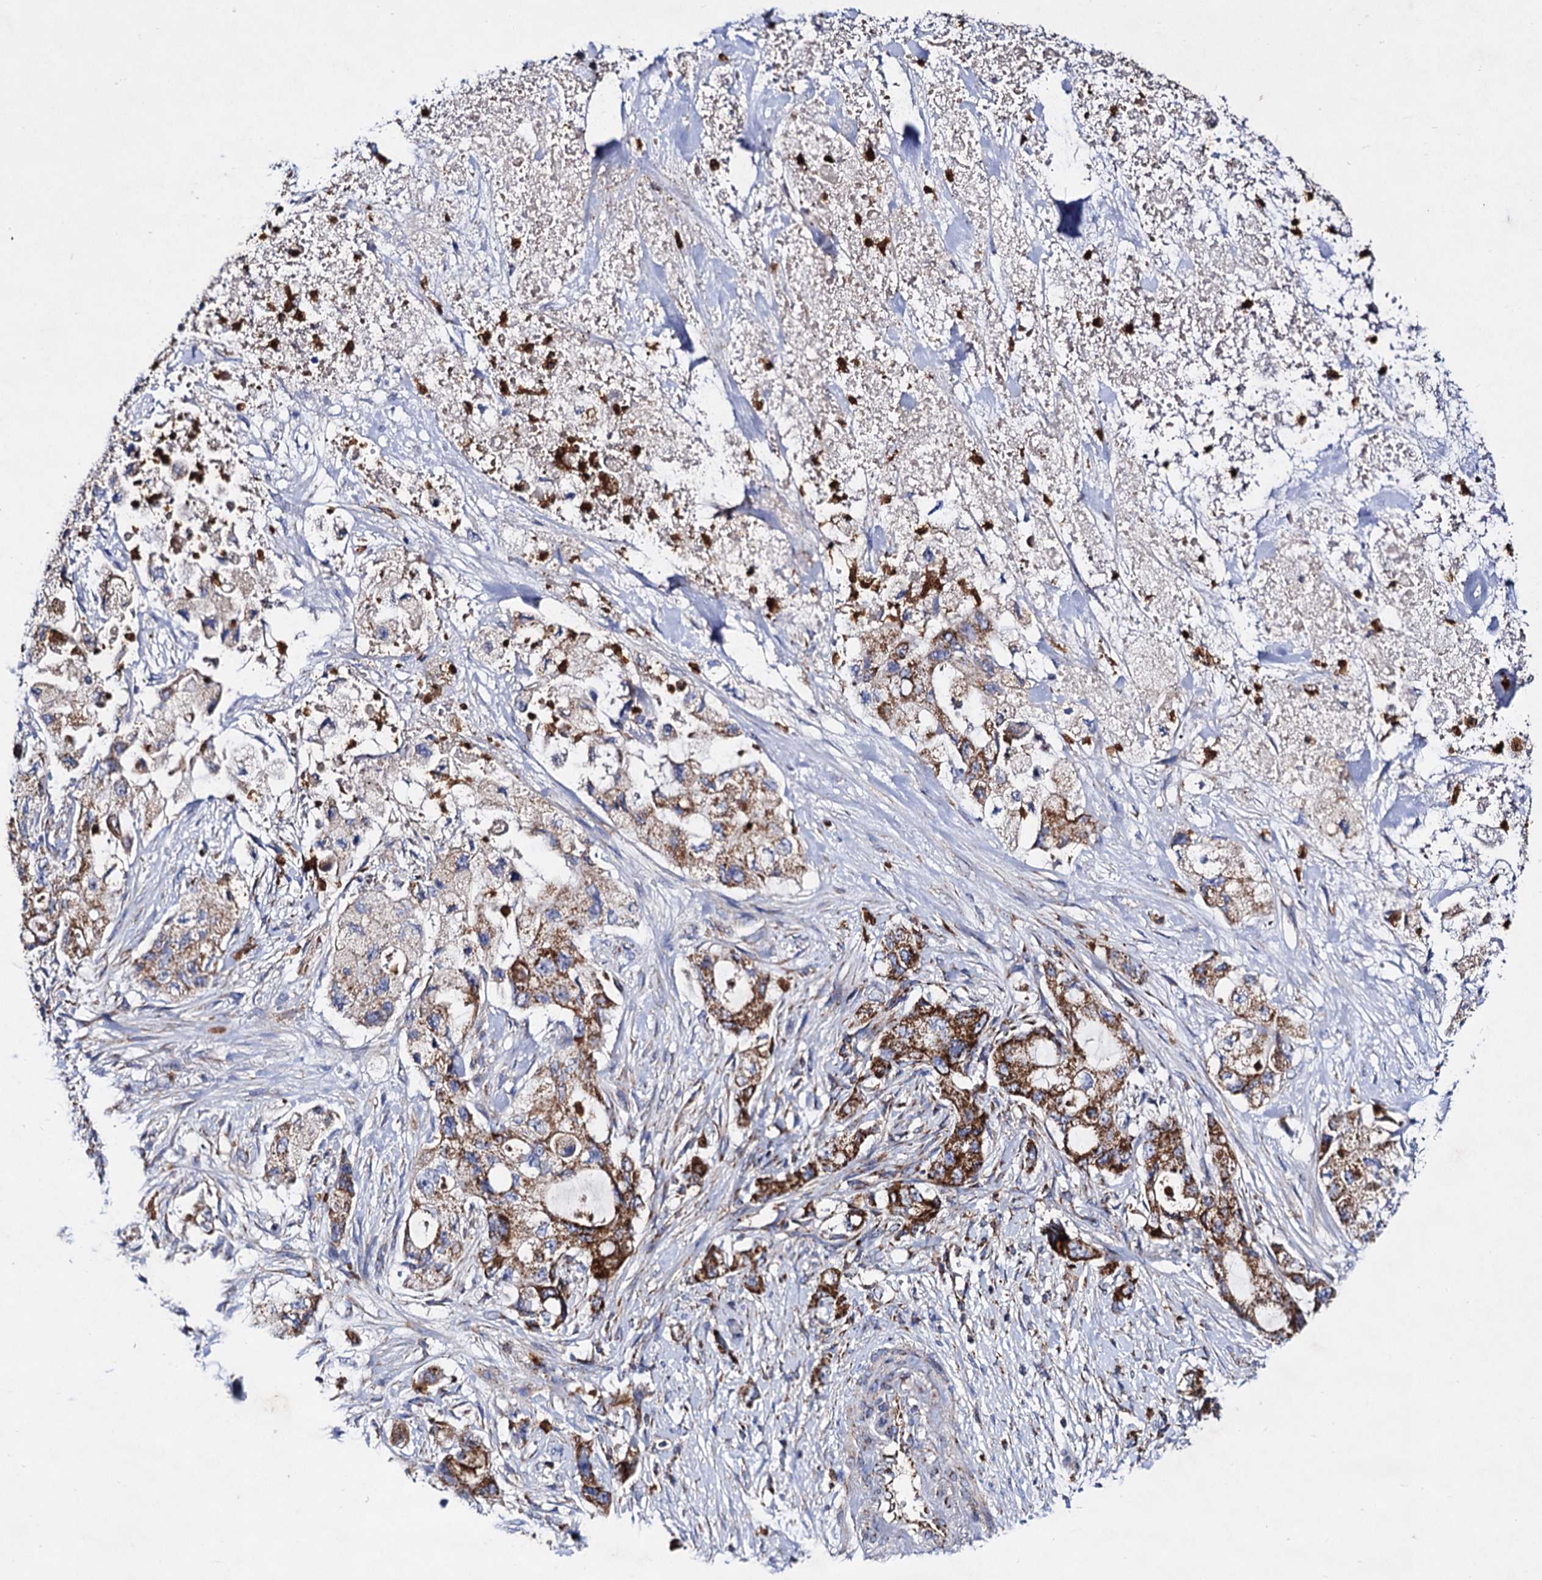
{"staining": {"intensity": "strong", "quantity": ">75%", "location": "cytoplasmic/membranous"}, "tissue": "pancreatic cancer", "cell_type": "Tumor cells", "image_type": "cancer", "snomed": [{"axis": "morphology", "description": "Adenocarcinoma, NOS"}, {"axis": "topography", "description": "Pancreas"}], "caption": "An immunohistochemistry (IHC) histopathology image of tumor tissue is shown. Protein staining in brown labels strong cytoplasmic/membranous positivity in pancreatic cancer (adenocarcinoma) within tumor cells. (brown staining indicates protein expression, while blue staining denotes nuclei).", "gene": "ACAD9", "patient": {"sex": "female", "age": 73}}